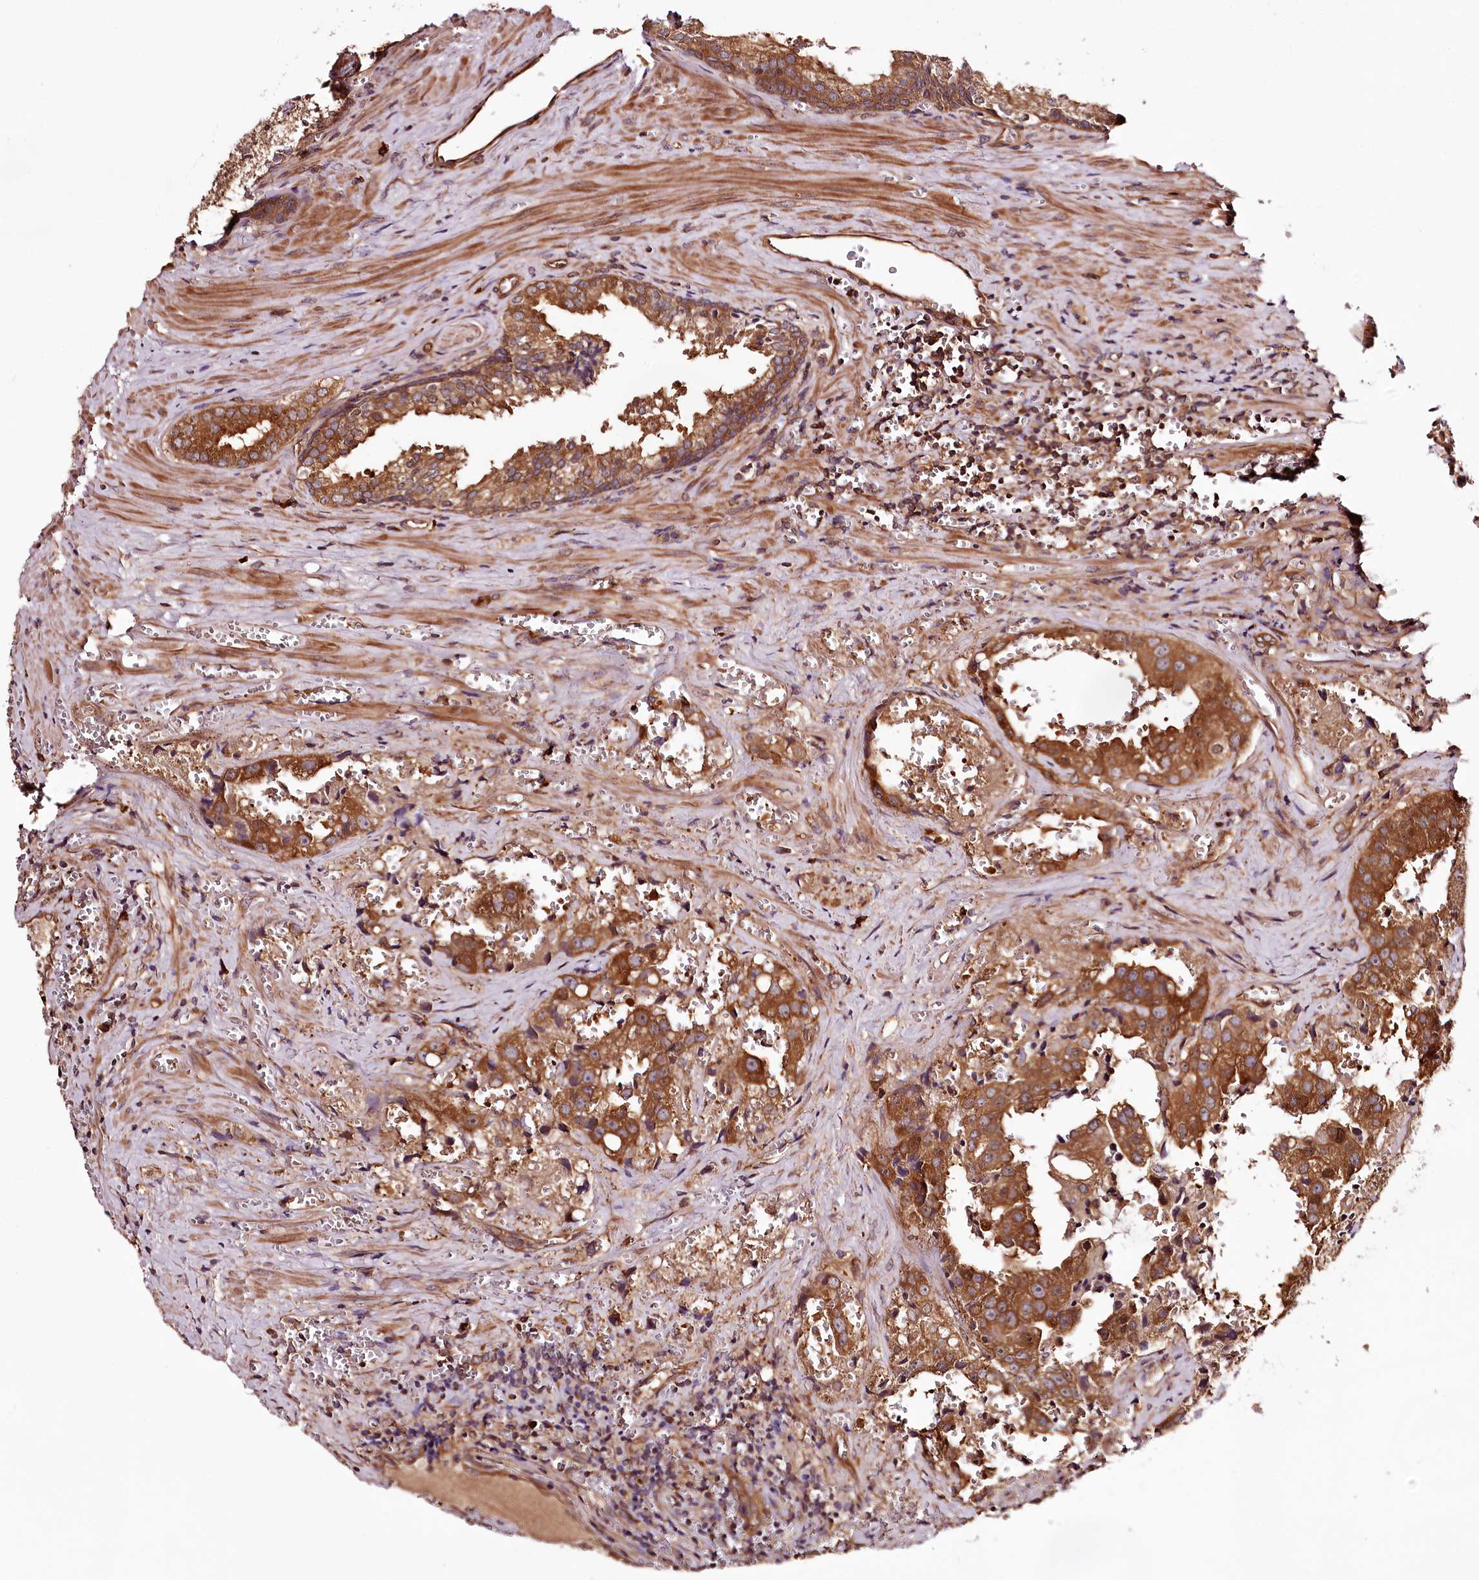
{"staining": {"intensity": "strong", "quantity": ">75%", "location": "cytoplasmic/membranous"}, "tissue": "prostate cancer", "cell_type": "Tumor cells", "image_type": "cancer", "snomed": [{"axis": "morphology", "description": "Adenocarcinoma, High grade"}, {"axis": "topography", "description": "Prostate"}], "caption": "Immunohistochemical staining of human adenocarcinoma (high-grade) (prostate) reveals high levels of strong cytoplasmic/membranous staining in approximately >75% of tumor cells.", "gene": "TARS1", "patient": {"sex": "male", "age": 68}}